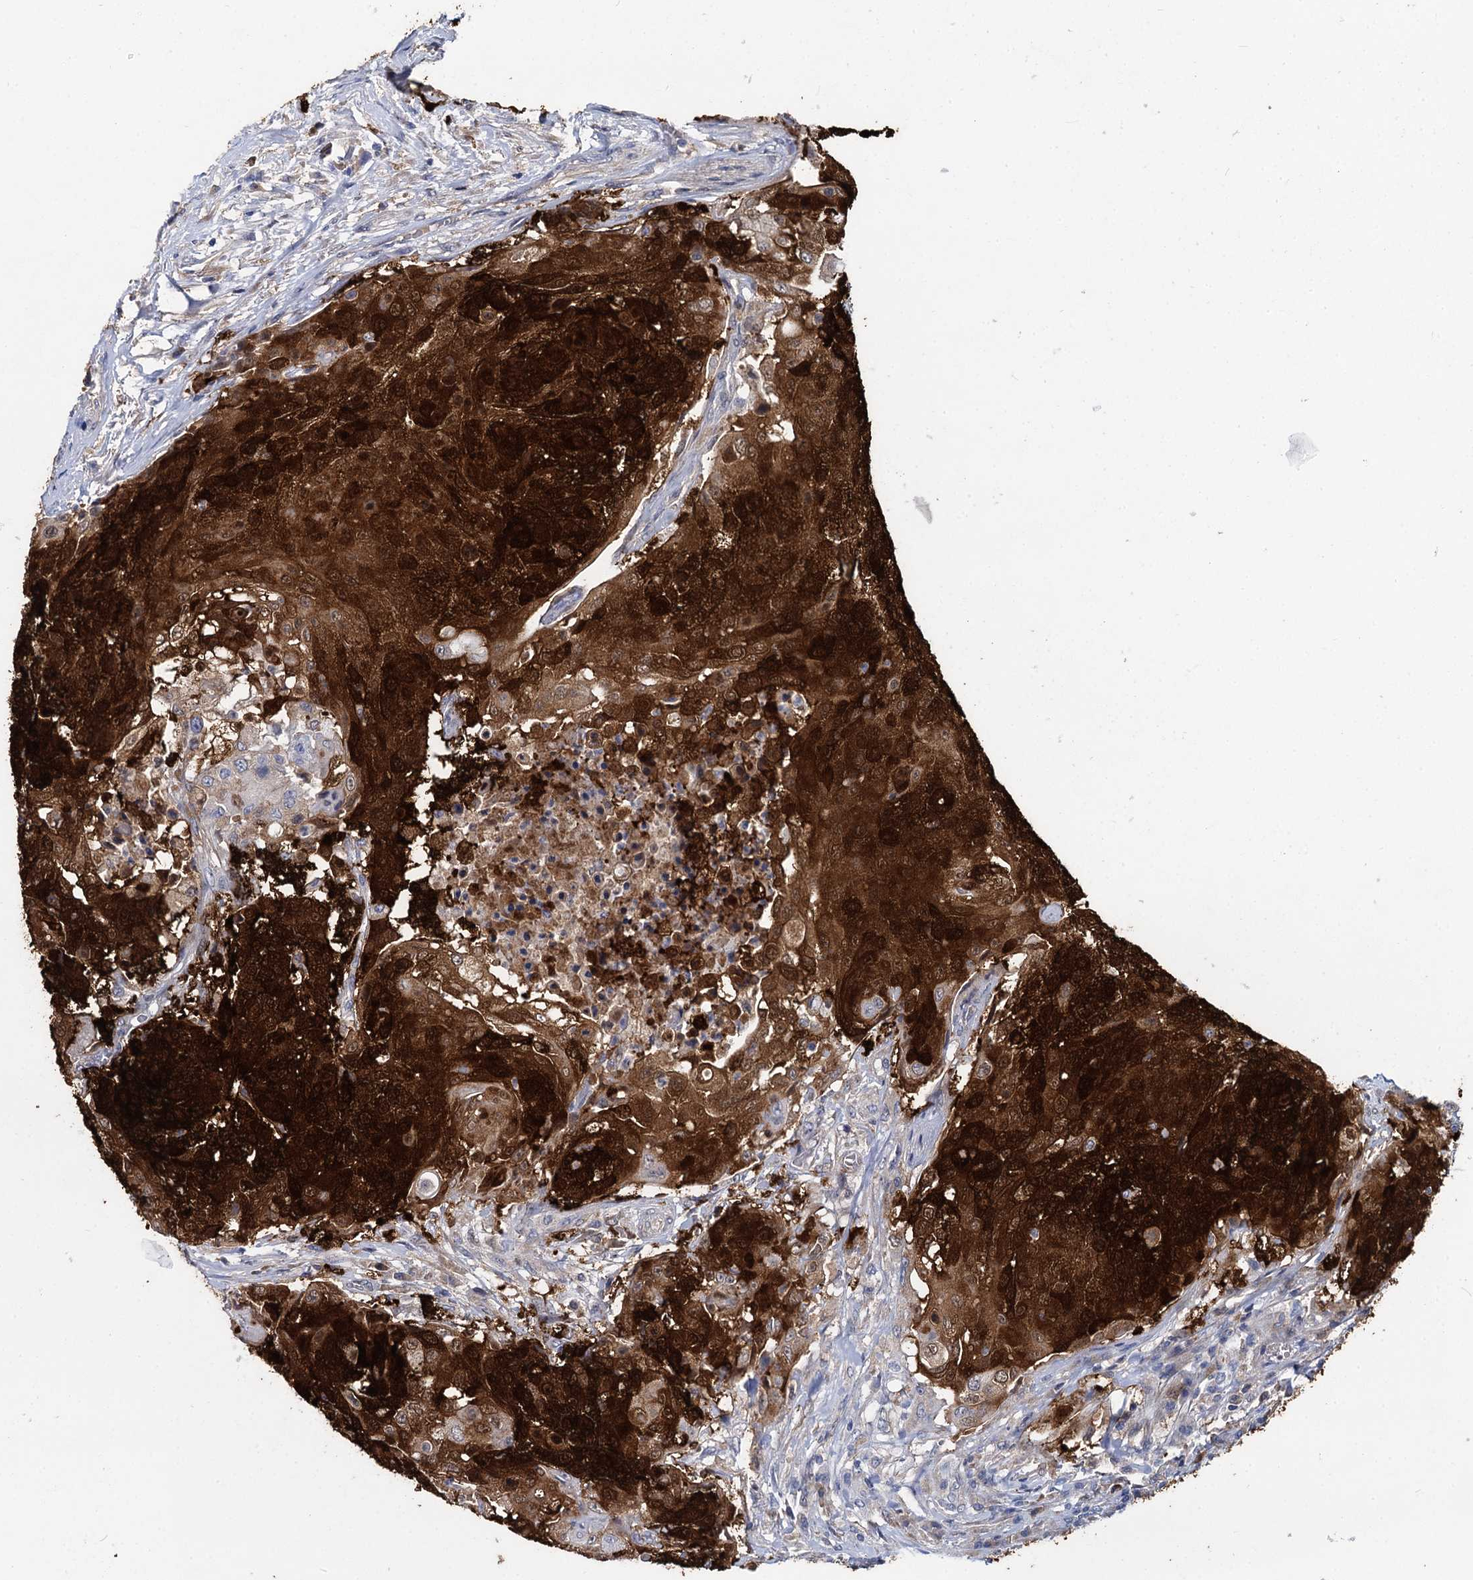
{"staining": {"intensity": "strong", "quantity": ">75%", "location": "cytoplasmic/membranous,nuclear"}, "tissue": "urothelial cancer", "cell_type": "Tumor cells", "image_type": "cancer", "snomed": [{"axis": "morphology", "description": "Urothelial carcinoma, High grade"}, {"axis": "topography", "description": "Urinary bladder"}], "caption": "The image demonstrates a brown stain indicating the presence of a protein in the cytoplasmic/membranous and nuclear of tumor cells in urothelial cancer.", "gene": "GSTM3", "patient": {"sex": "female", "age": 63}}